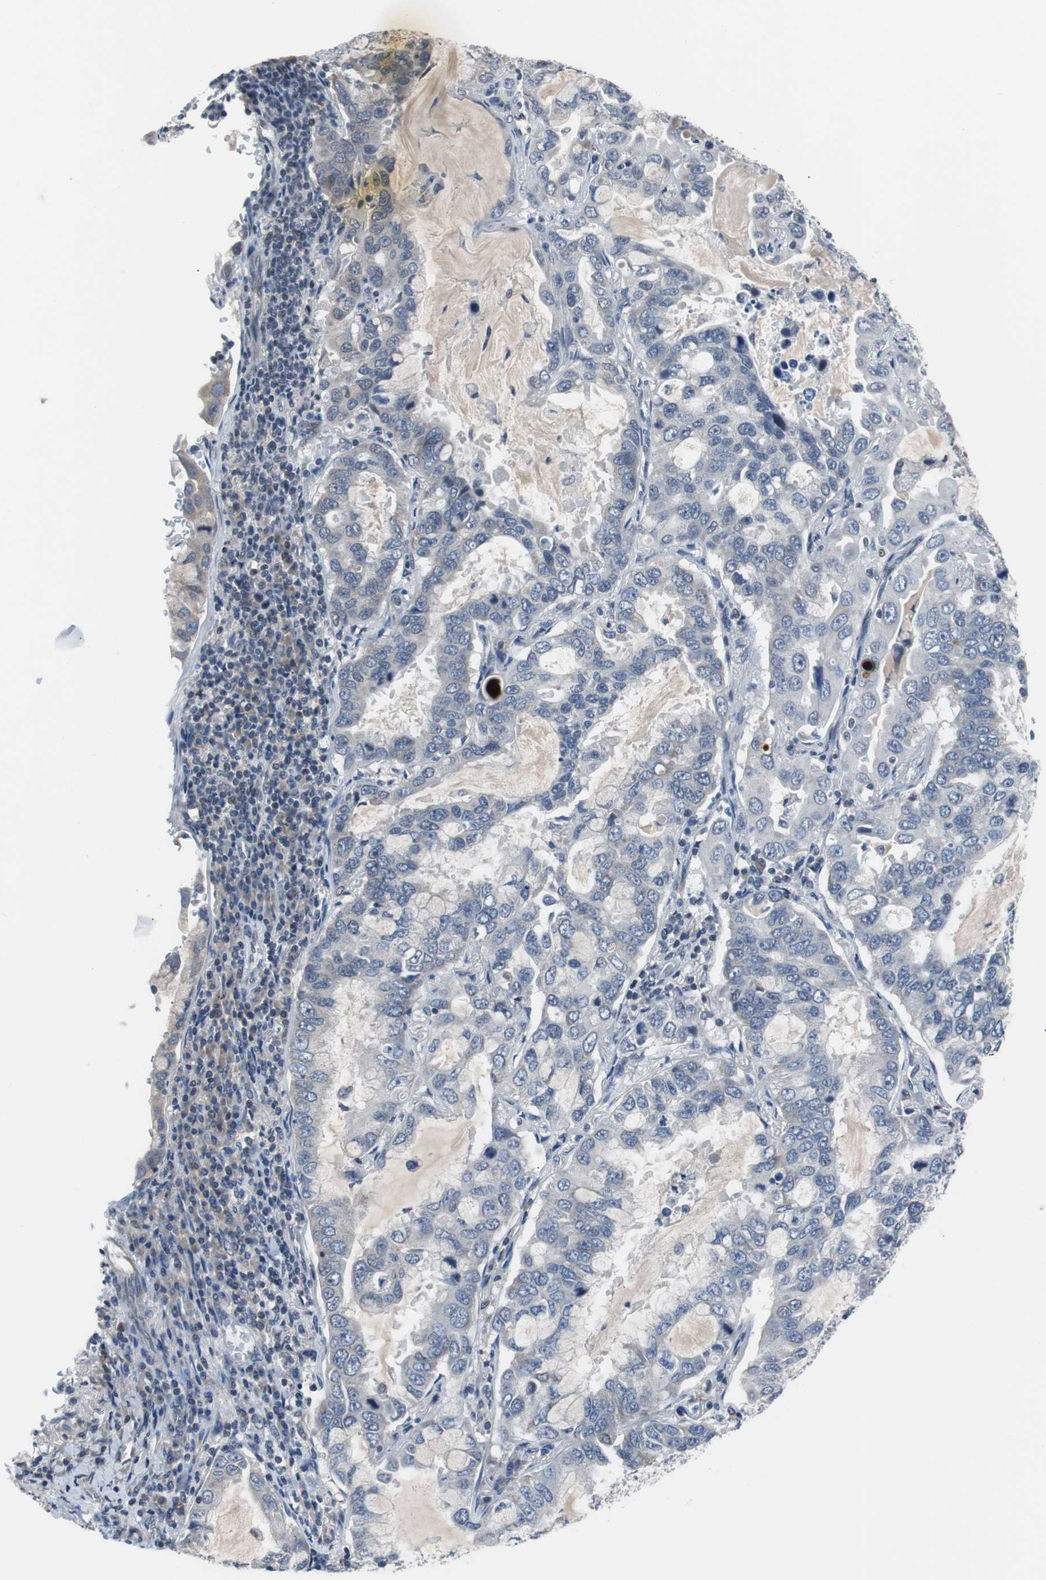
{"staining": {"intensity": "negative", "quantity": "none", "location": "none"}, "tissue": "lung cancer", "cell_type": "Tumor cells", "image_type": "cancer", "snomed": [{"axis": "morphology", "description": "Adenocarcinoma, NOS"}, {"axis": "topography", "description": "Lung"}], "caption": "Photomicrograph shows no significant protein expression in tumor cells of lung adenocarcinoma.", "gene": "TP63", "patient": {"sex": "male", "age": 64}}